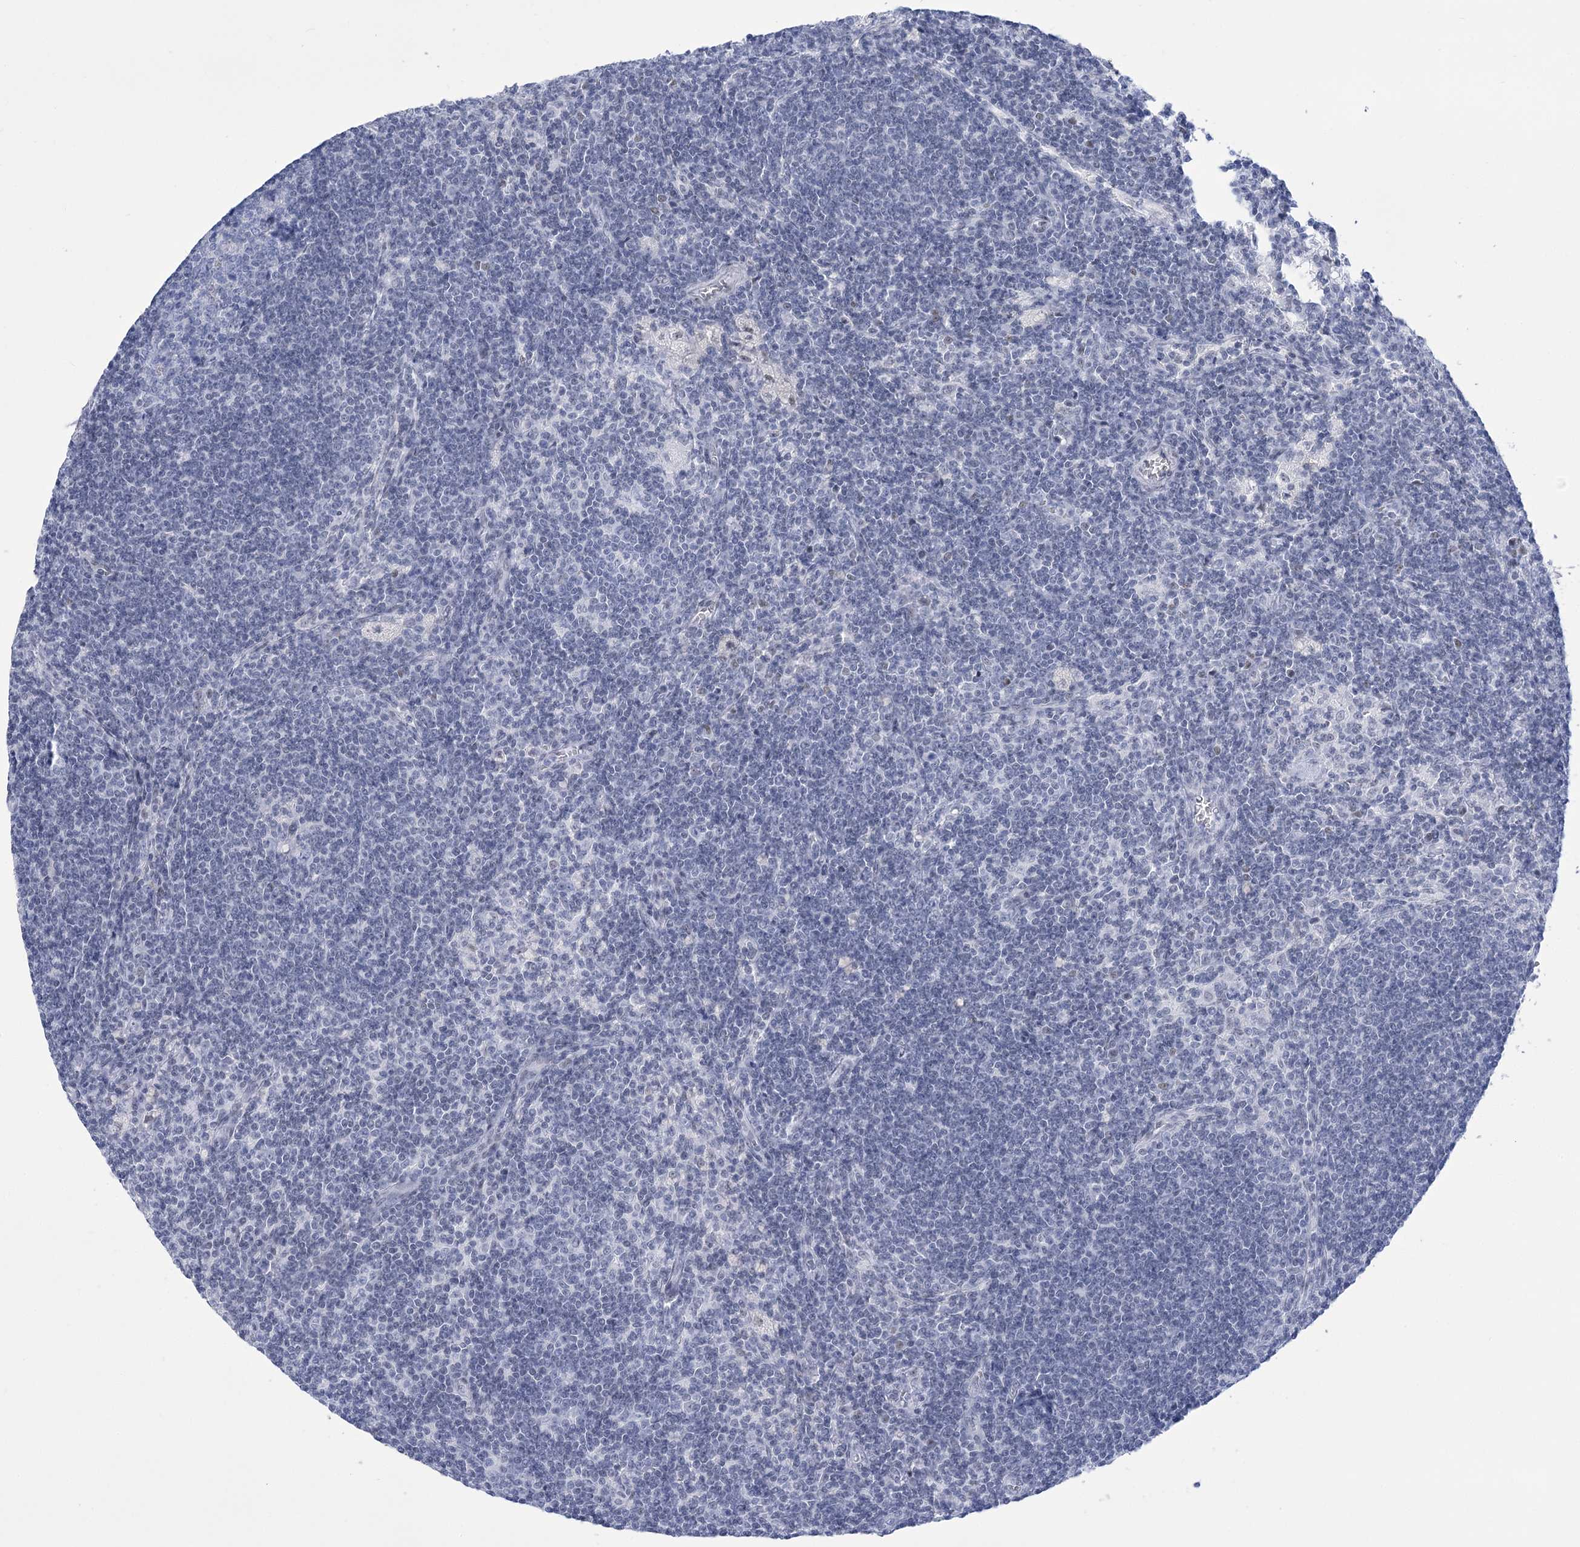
{"staining": {"intensity": "negative", "quantity": "none", "location": "none"}, "tissue": "lymph node", "cell_type": "Germinal center cells", "image_type": "normal", "snomed": [{"axis": "morphology", "description": "Normal tissue, NOS"}, {"axis": "topography", "description": "Lymph node"}], "caption": "IHC of normal human lymph node reveals no positivity in germinal center cells.", "gene": "HORMAD1", "patient": {"sex": "male", "age": 69}}